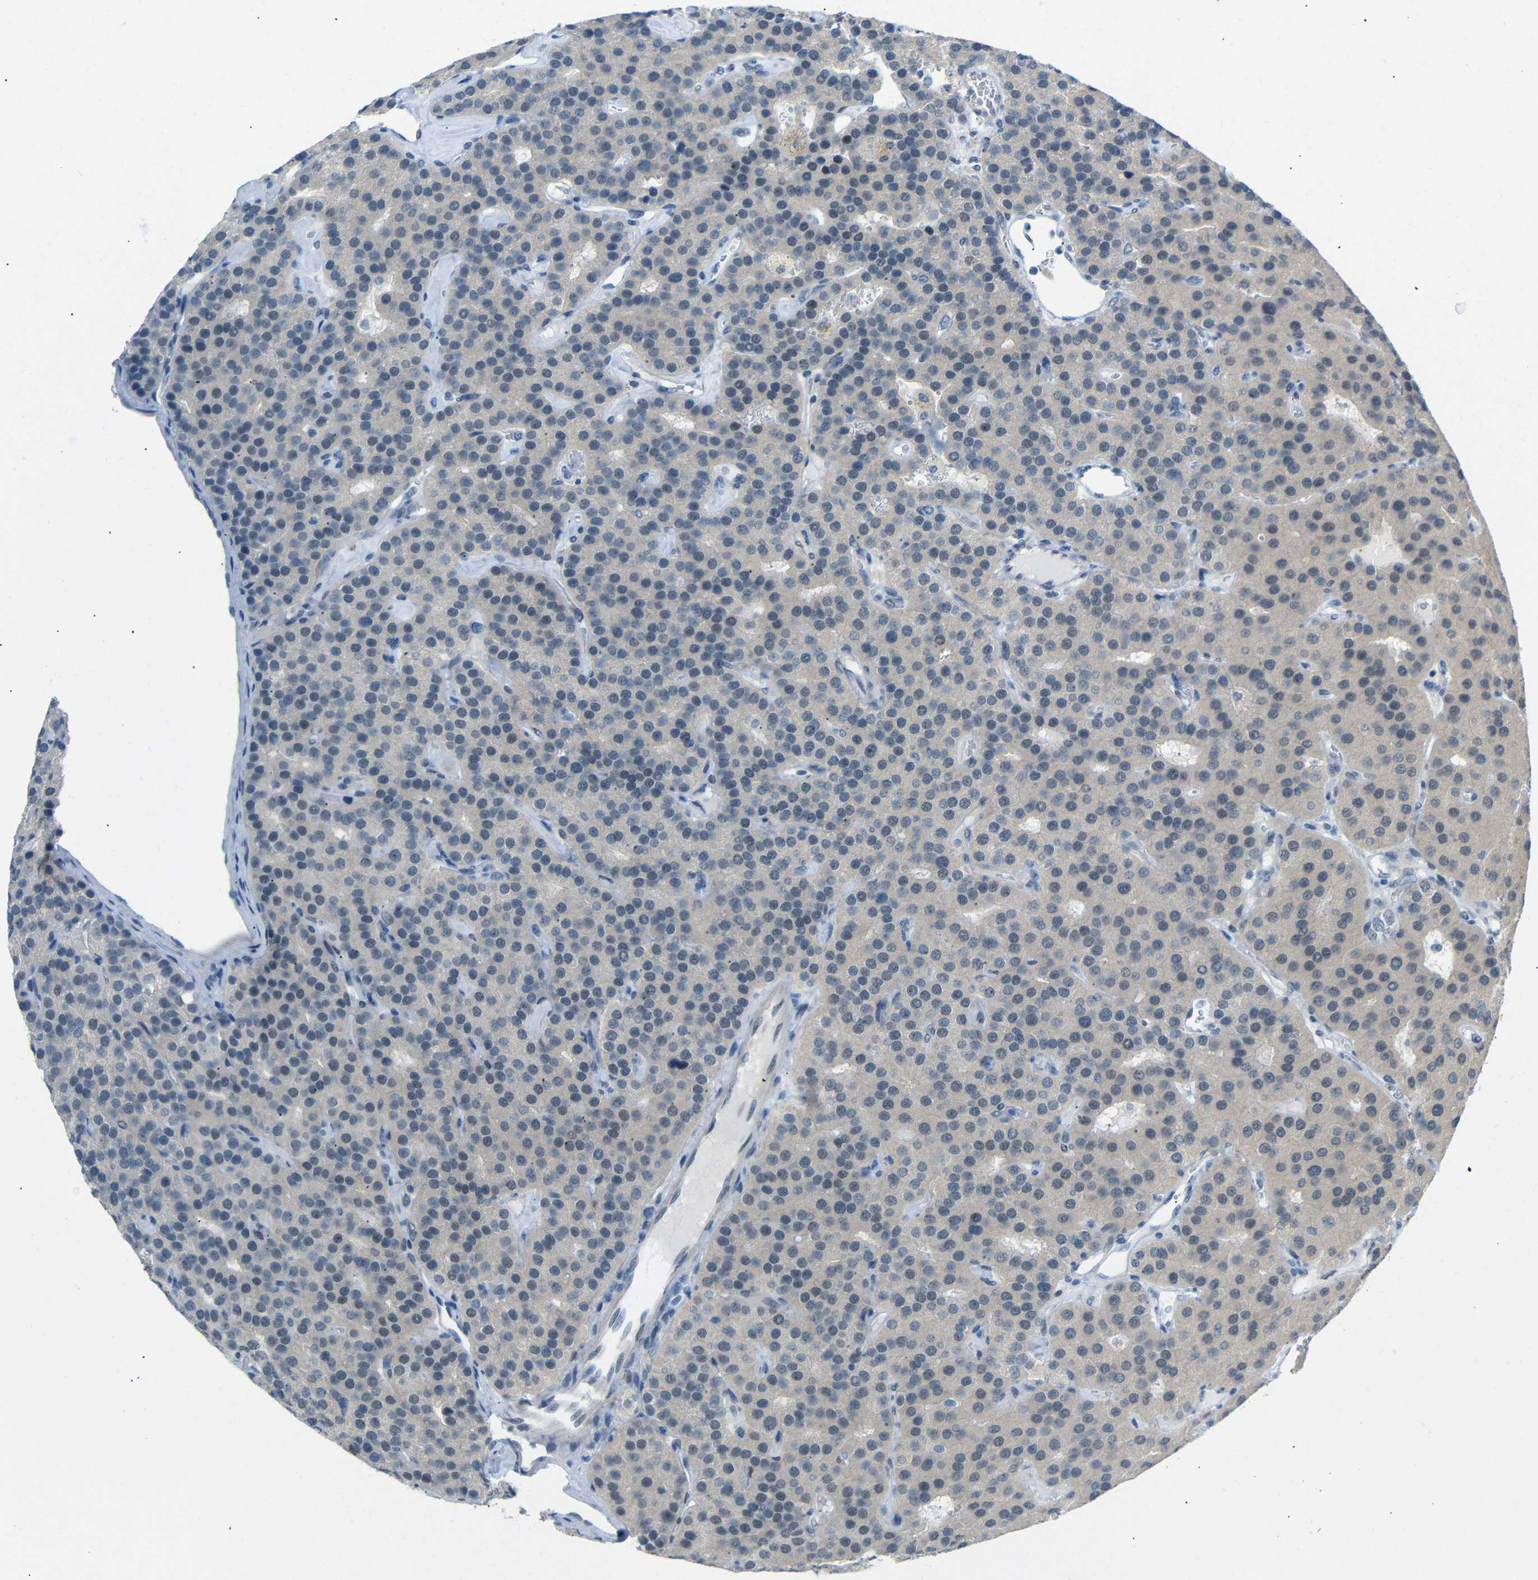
{"staining": {"intensity": "negative", "quantity": "none", "location": "none"}, "tissue": "parathyroid gland", "cell_type": "Glandular cells", "image_type": "normal", "snomed": [{"axis": "morphology", "description": "Normal tissue, NOS"}, {"axis": "morphology", "description": "Adenoma, NOS"}, {"axis": "topography", "description": "Parathyroid gland"}], "caption": "IHC photomicrograph of normal parathyroid gland stained for a protein (brown), which displays no expression in glandular cells.", "gene": "GPR158", "patient": {"sex": "female", "age": 86}}